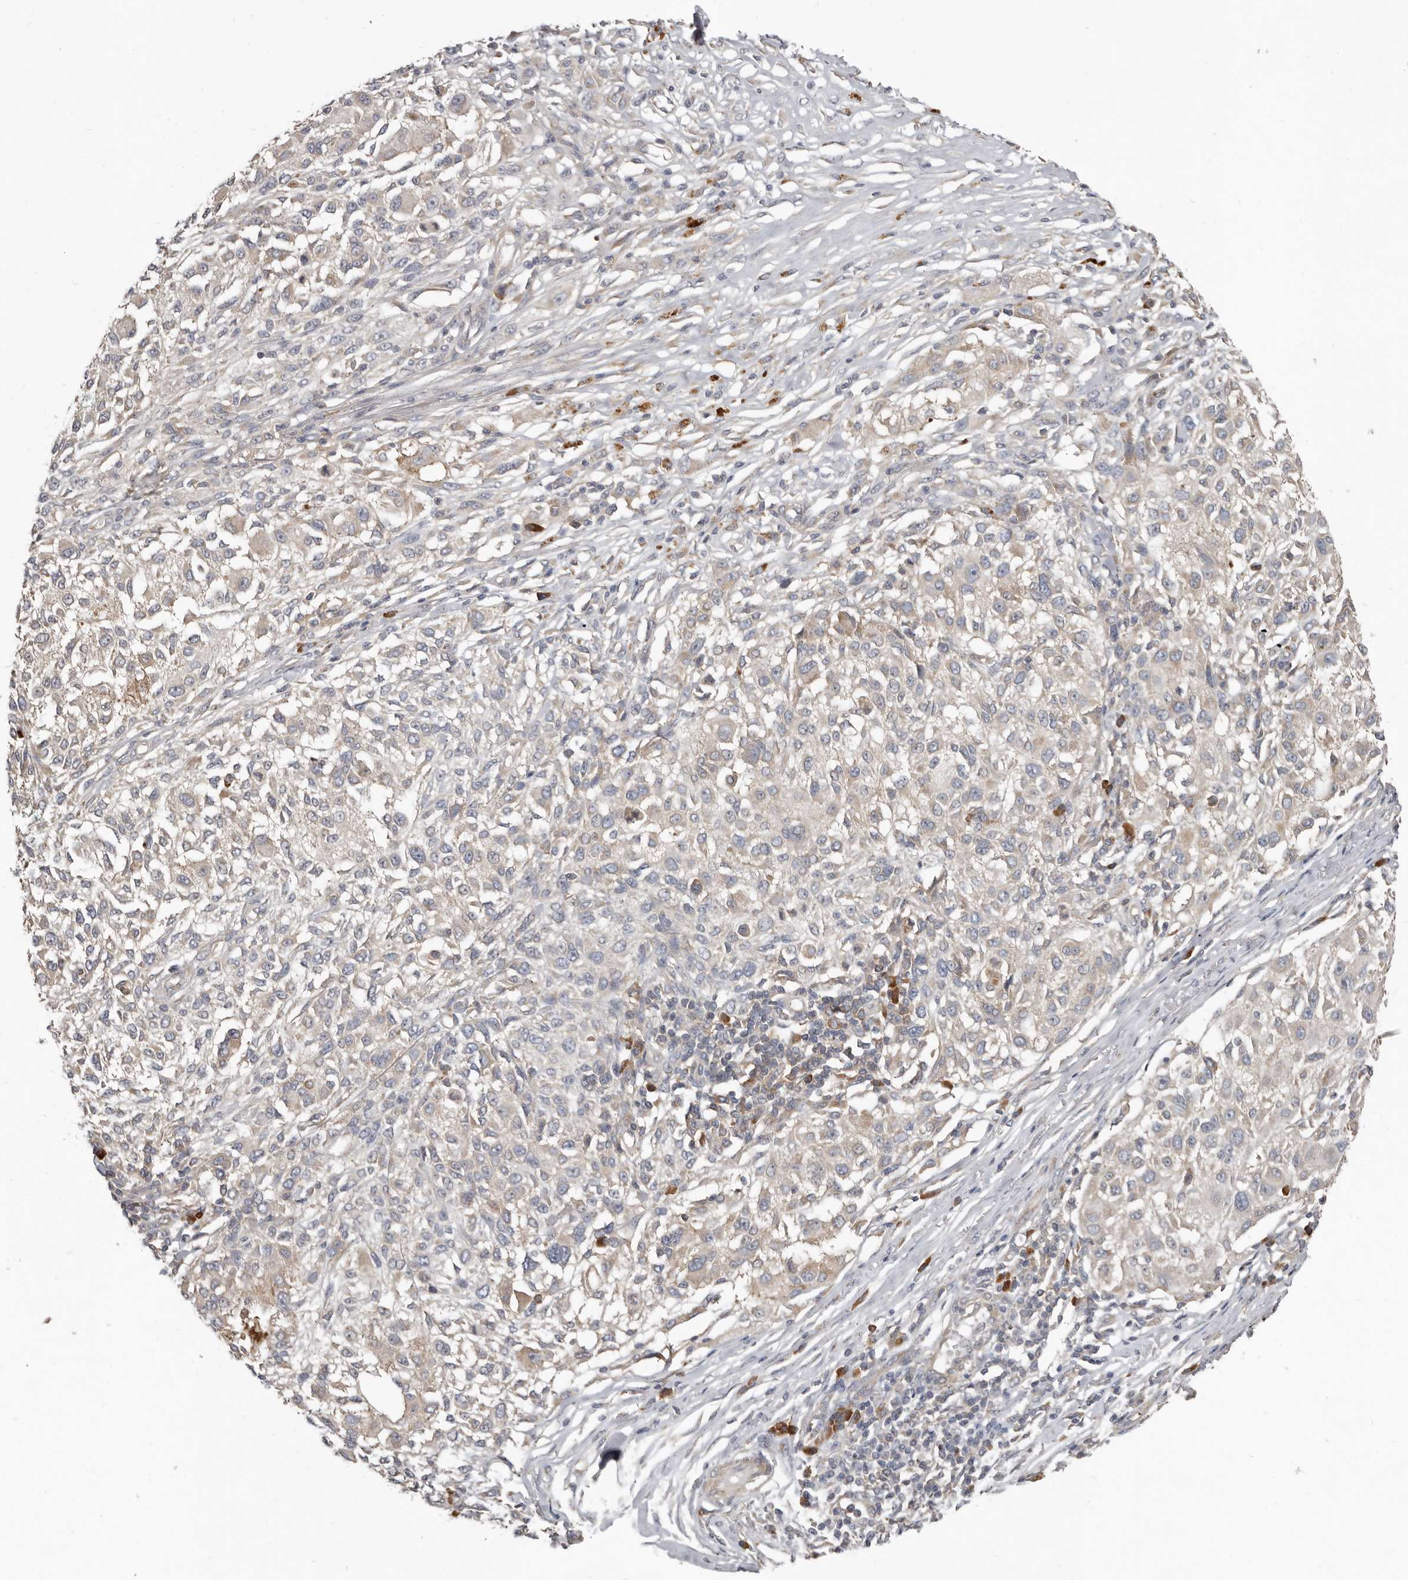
{"staining": {"intensity": "negative", "quantity": "none", "location": "none"}, "tissue": "melanoma", "cell_type": "Tumor cells", "image_type": "cancer", "snomed": [{"axis": "morphology", "description": "Necrosis, NOS"}, {"axis": "morphology", "description": "Malignant melanoma, NOS"}, {"axis": "topography", "description": "Skin"}], "caption": "Protein analysis of malignant melanoma reveals no significant staining in tumor cells. (IHC, brightfield microscopy, high magnification).", "gene": "AKNAD1", "patient": {"sex": "female", "age": 87}}